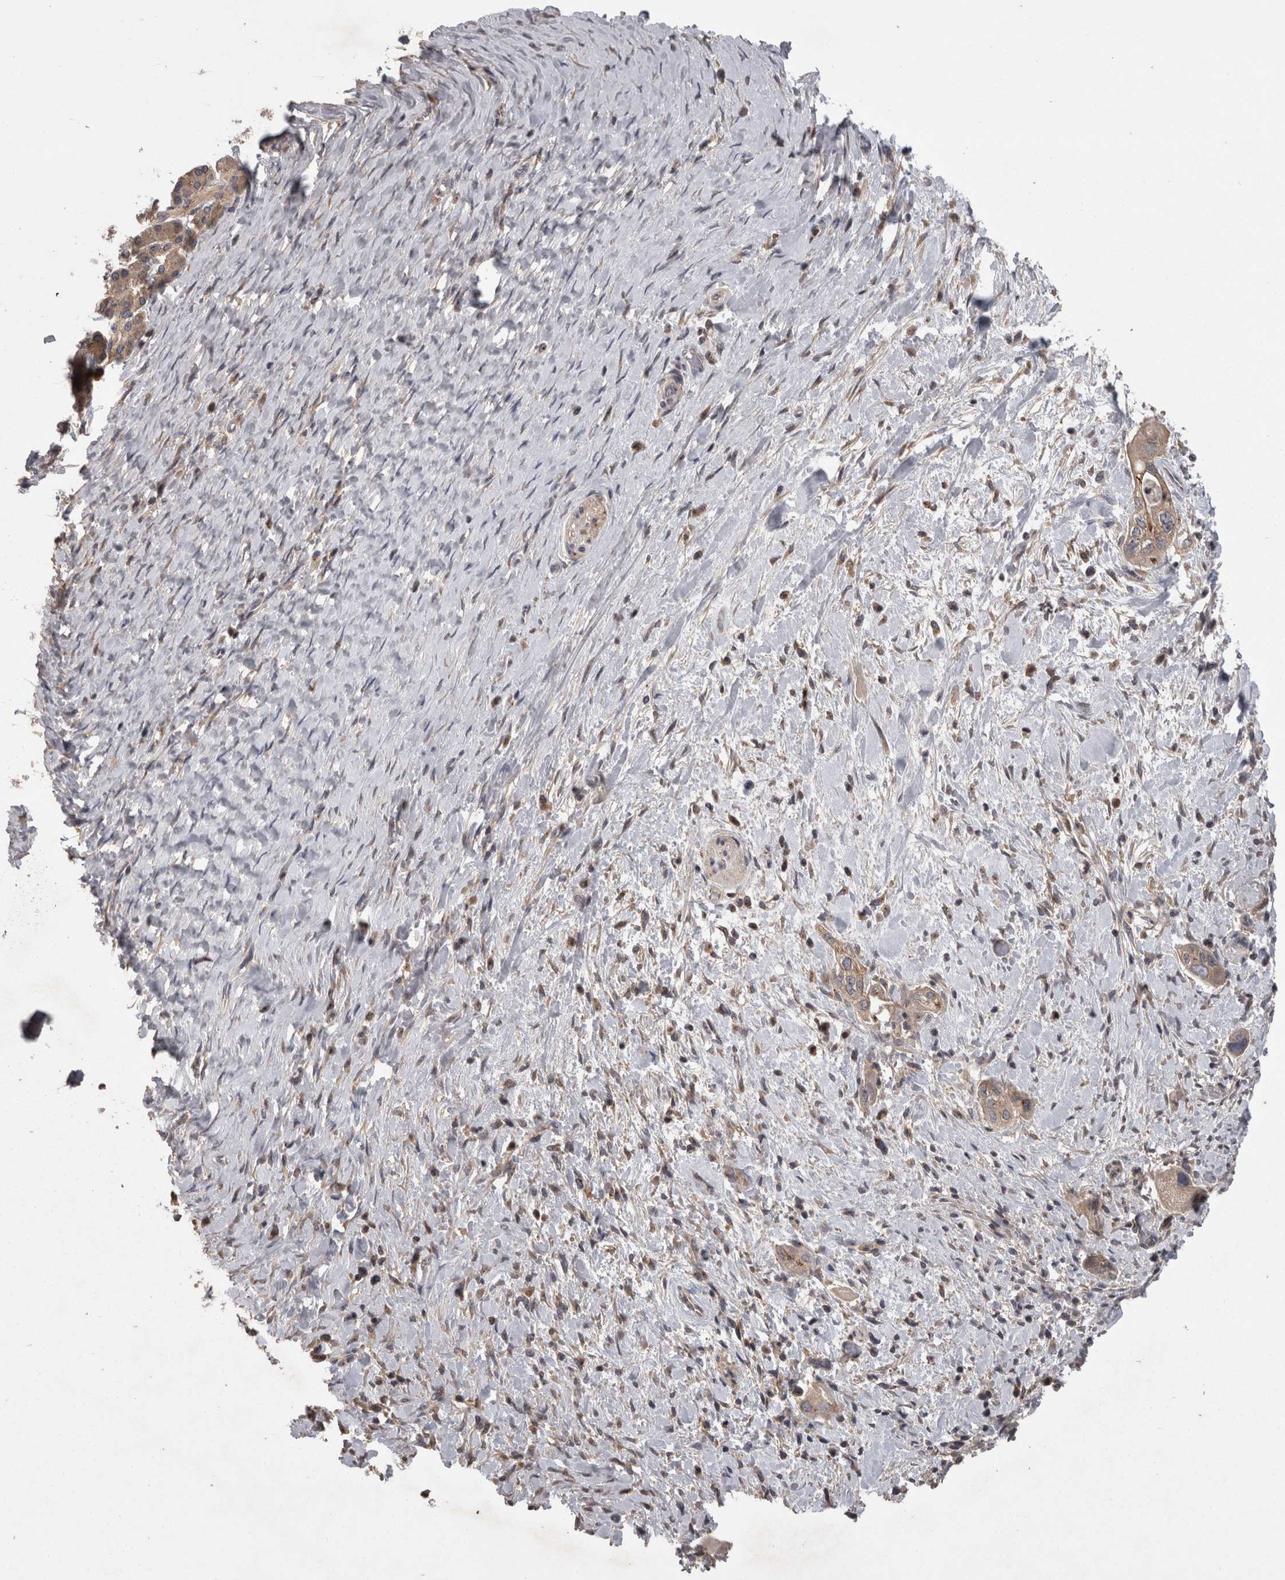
{"staining": {"intensity": "weak", "quantity": ">75%", "location": "cytoplasmic/membranous"}, "tissue": "pancreatic cancer", "cell_type": "Tumor cells", "image_type": "cancer", "snomed": [{"axis": "morphology", "description": "Adenocarcinoma, NOS"}, {"axis": "topography", "description": "Pancreas"}], "caption": "High-magnification brightfield microscopy of adenocarcinoma (pancreatic) stained with DAB (3,3'-diaminobenzidine) (brown) and counterstained with hematoxylin (blue). tumor cells exhibit weak cytoplasmic/membranous staining is appreciated in approximately>75% of cells.", "gene": "PCM1", "patient": {"sex": "male", "age": 58}}